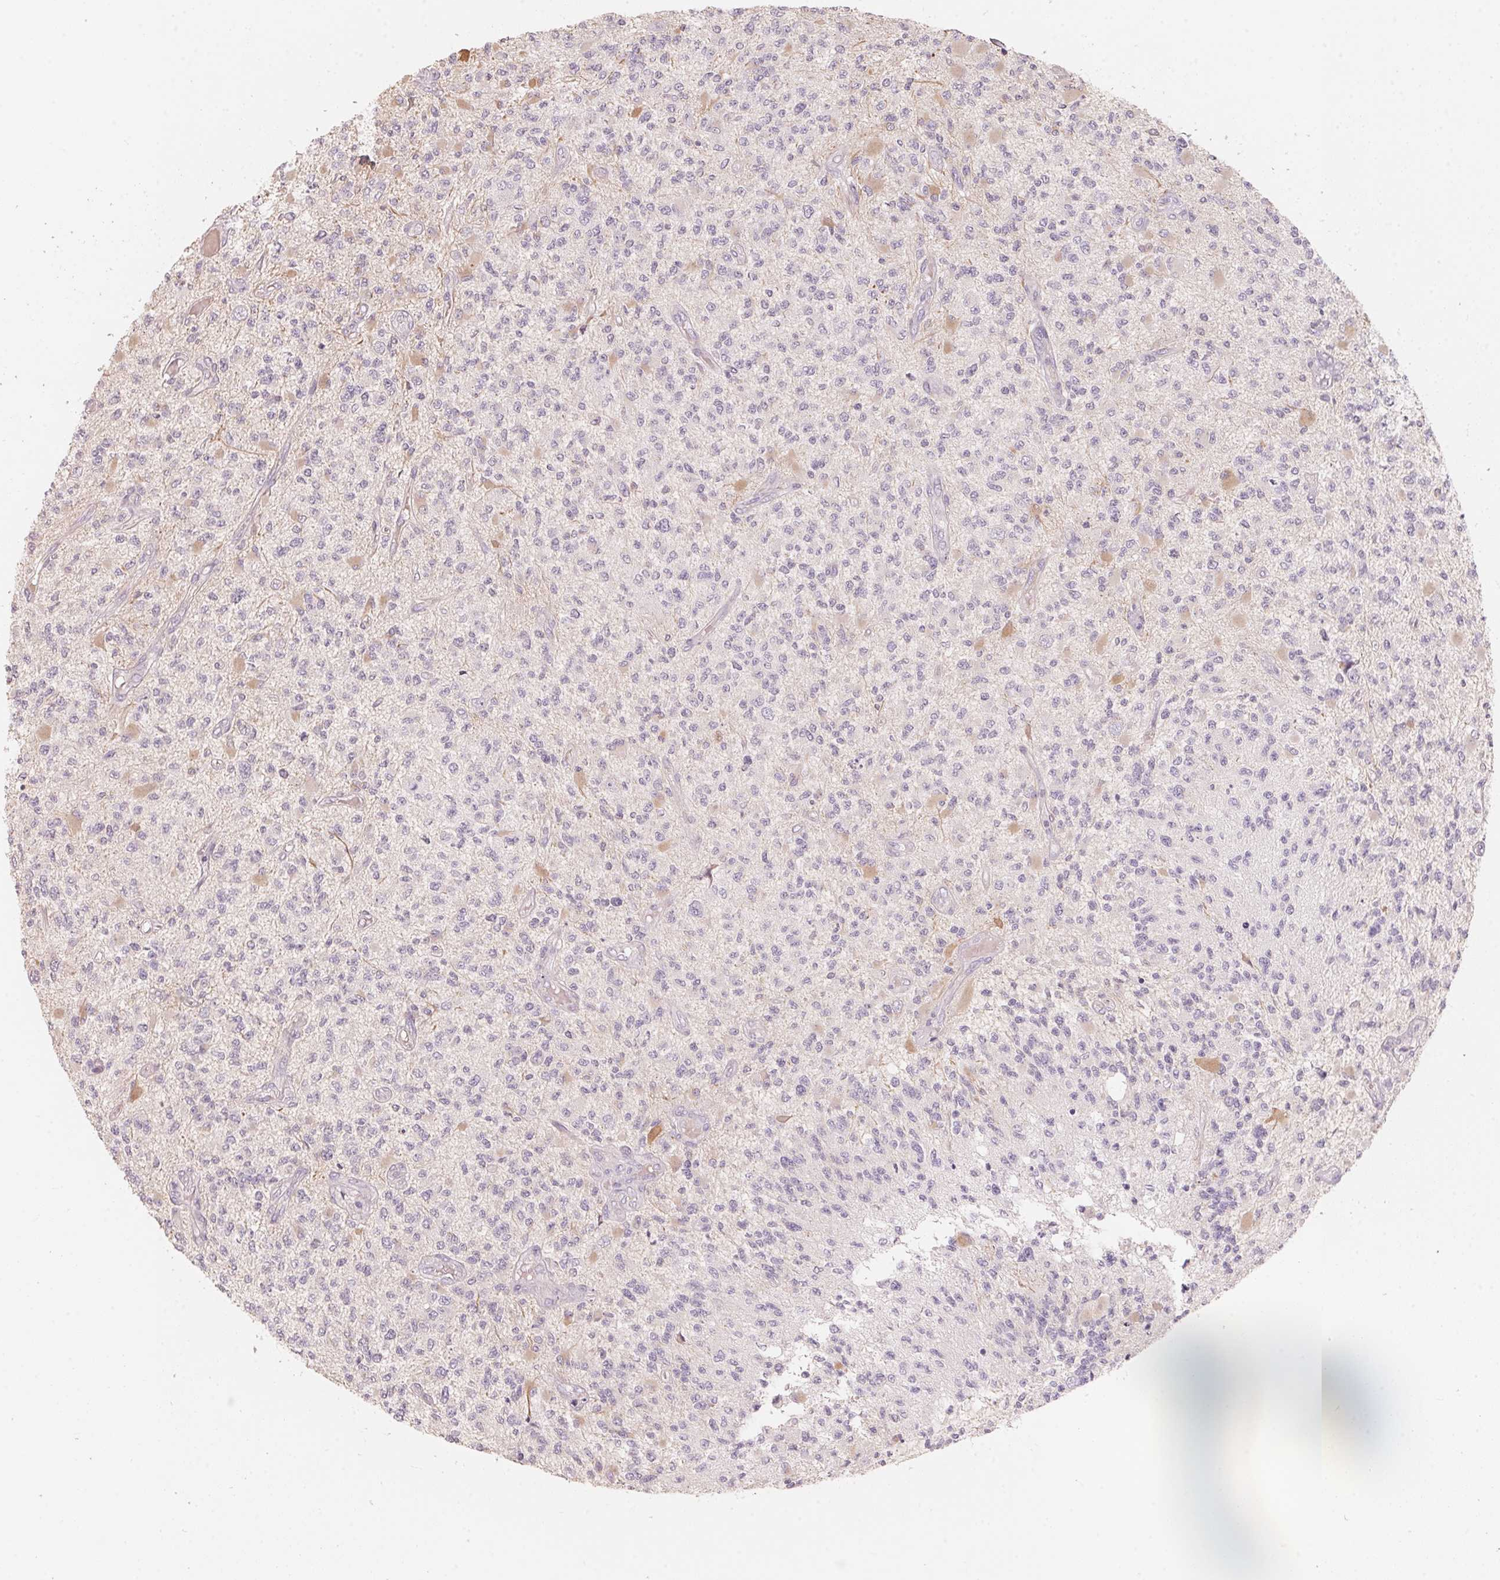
{"staining": {"intensity": "negative", "quantity": "none", "location": "none"}, "tissue": "glioma", "cell_type": "Tumor cells", "image_type": "cancer", "snomed": [{"axis": "morphology", "description": "Glioma, malignant, High grade"}, {"axis": "topography", "description": "Brain"}], "caption": "The histopathology image reveals no staining of tumor cells in malignant glioma (high-grade).", "gene": "TP53AIP1", "patient": {"sex": "female", "age": 63}}